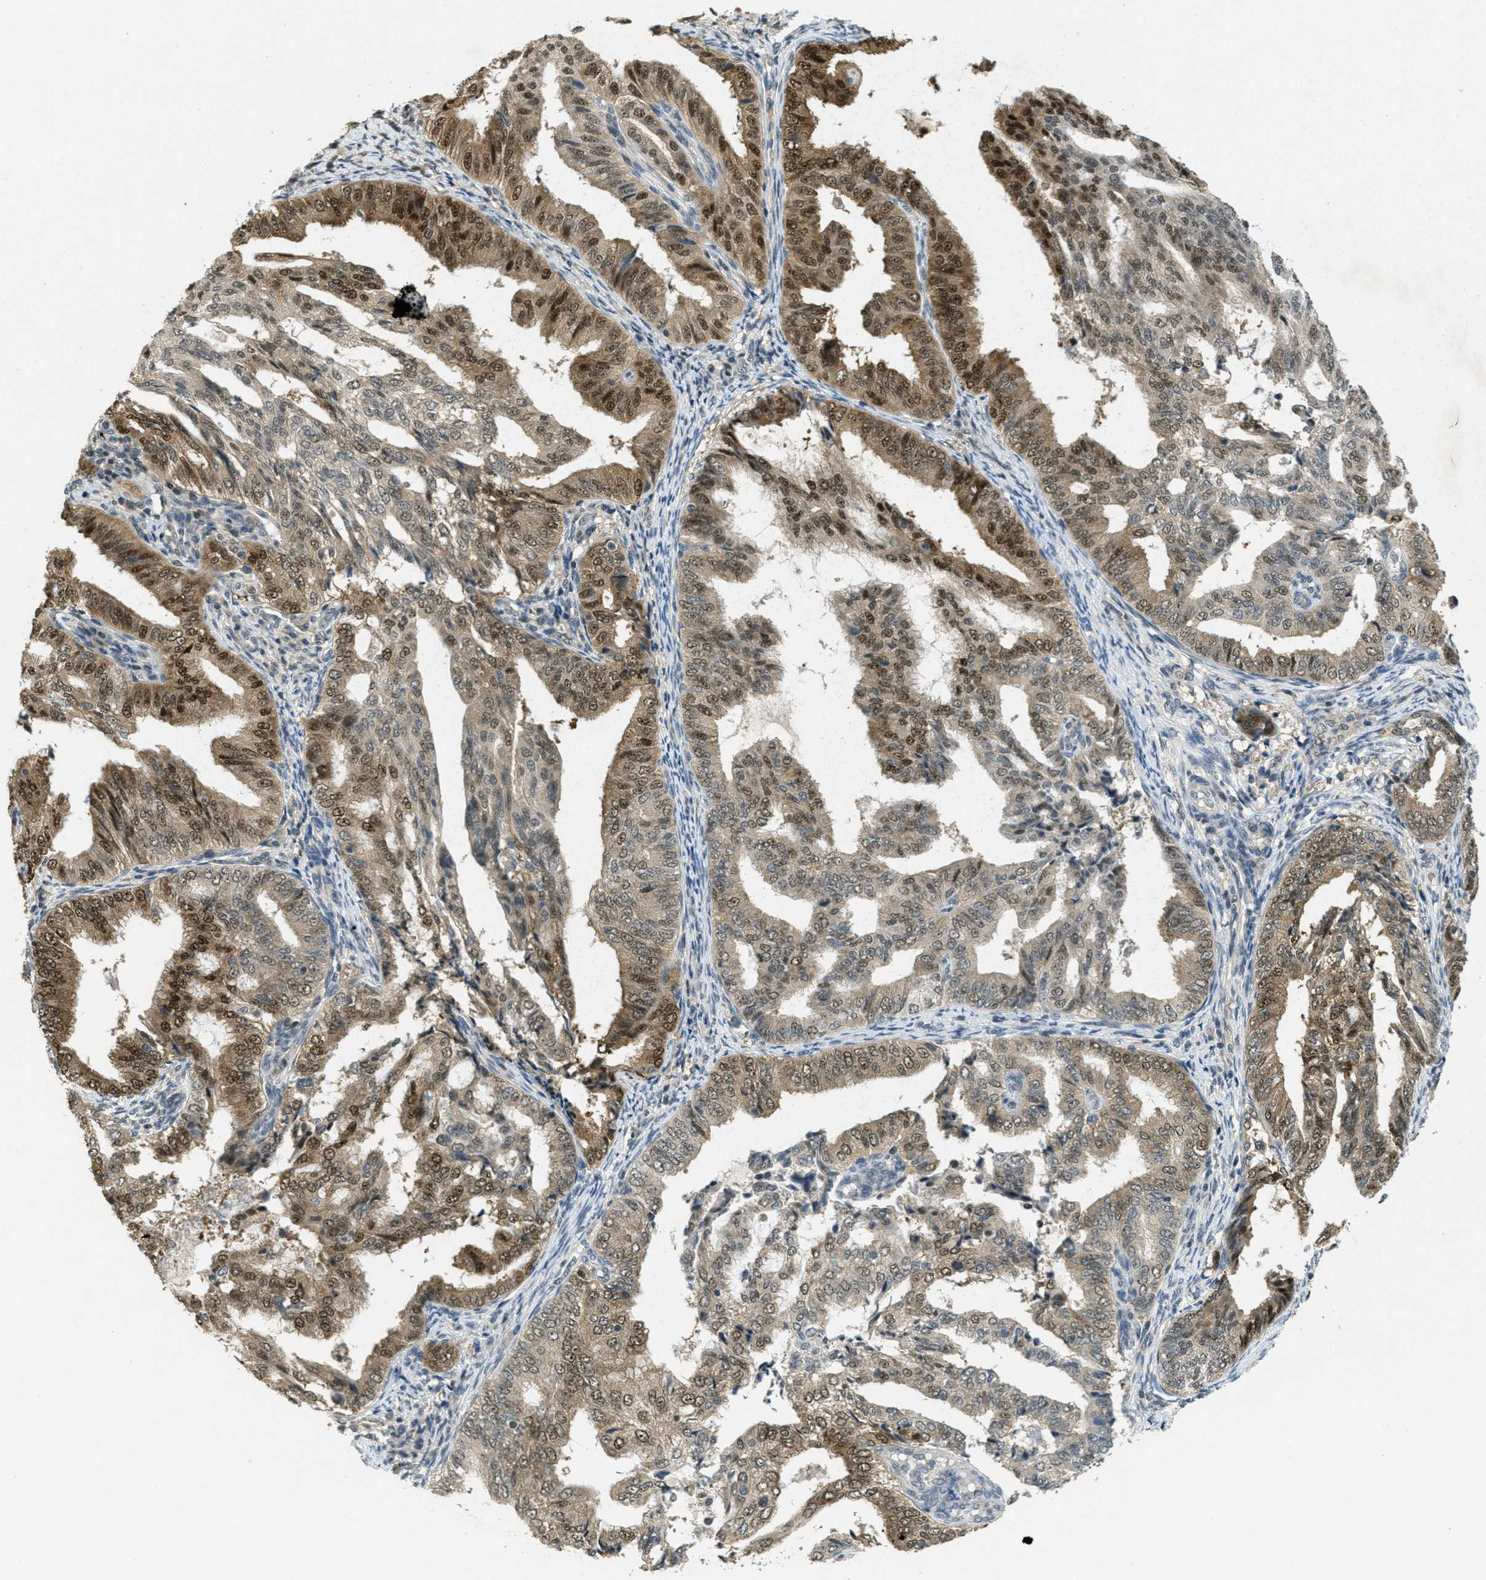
{"staining": {"intensity": "strong", "quantity": ">75%", "location": "cytoplasmic/membranous,nuclear"}, "tissue": "endometrial cancer", "cell_type": "Tumor cells", "image_type": "cancer", "snomed": [{"axis": "morphology", "description": "Adenocarcinoma, NOS"}, {"axis": "topography", "description": "Endometrium"}], "caption": "DAB immunohistochemical staining of endometrial adenocarcinoma demonstrates strong cytoplasmic/membranous and nuclear protein positivity in approximately >75% of tumor cells.", "gene": "DNAJB1", "patient": {"sex": "female", "age": 58}}